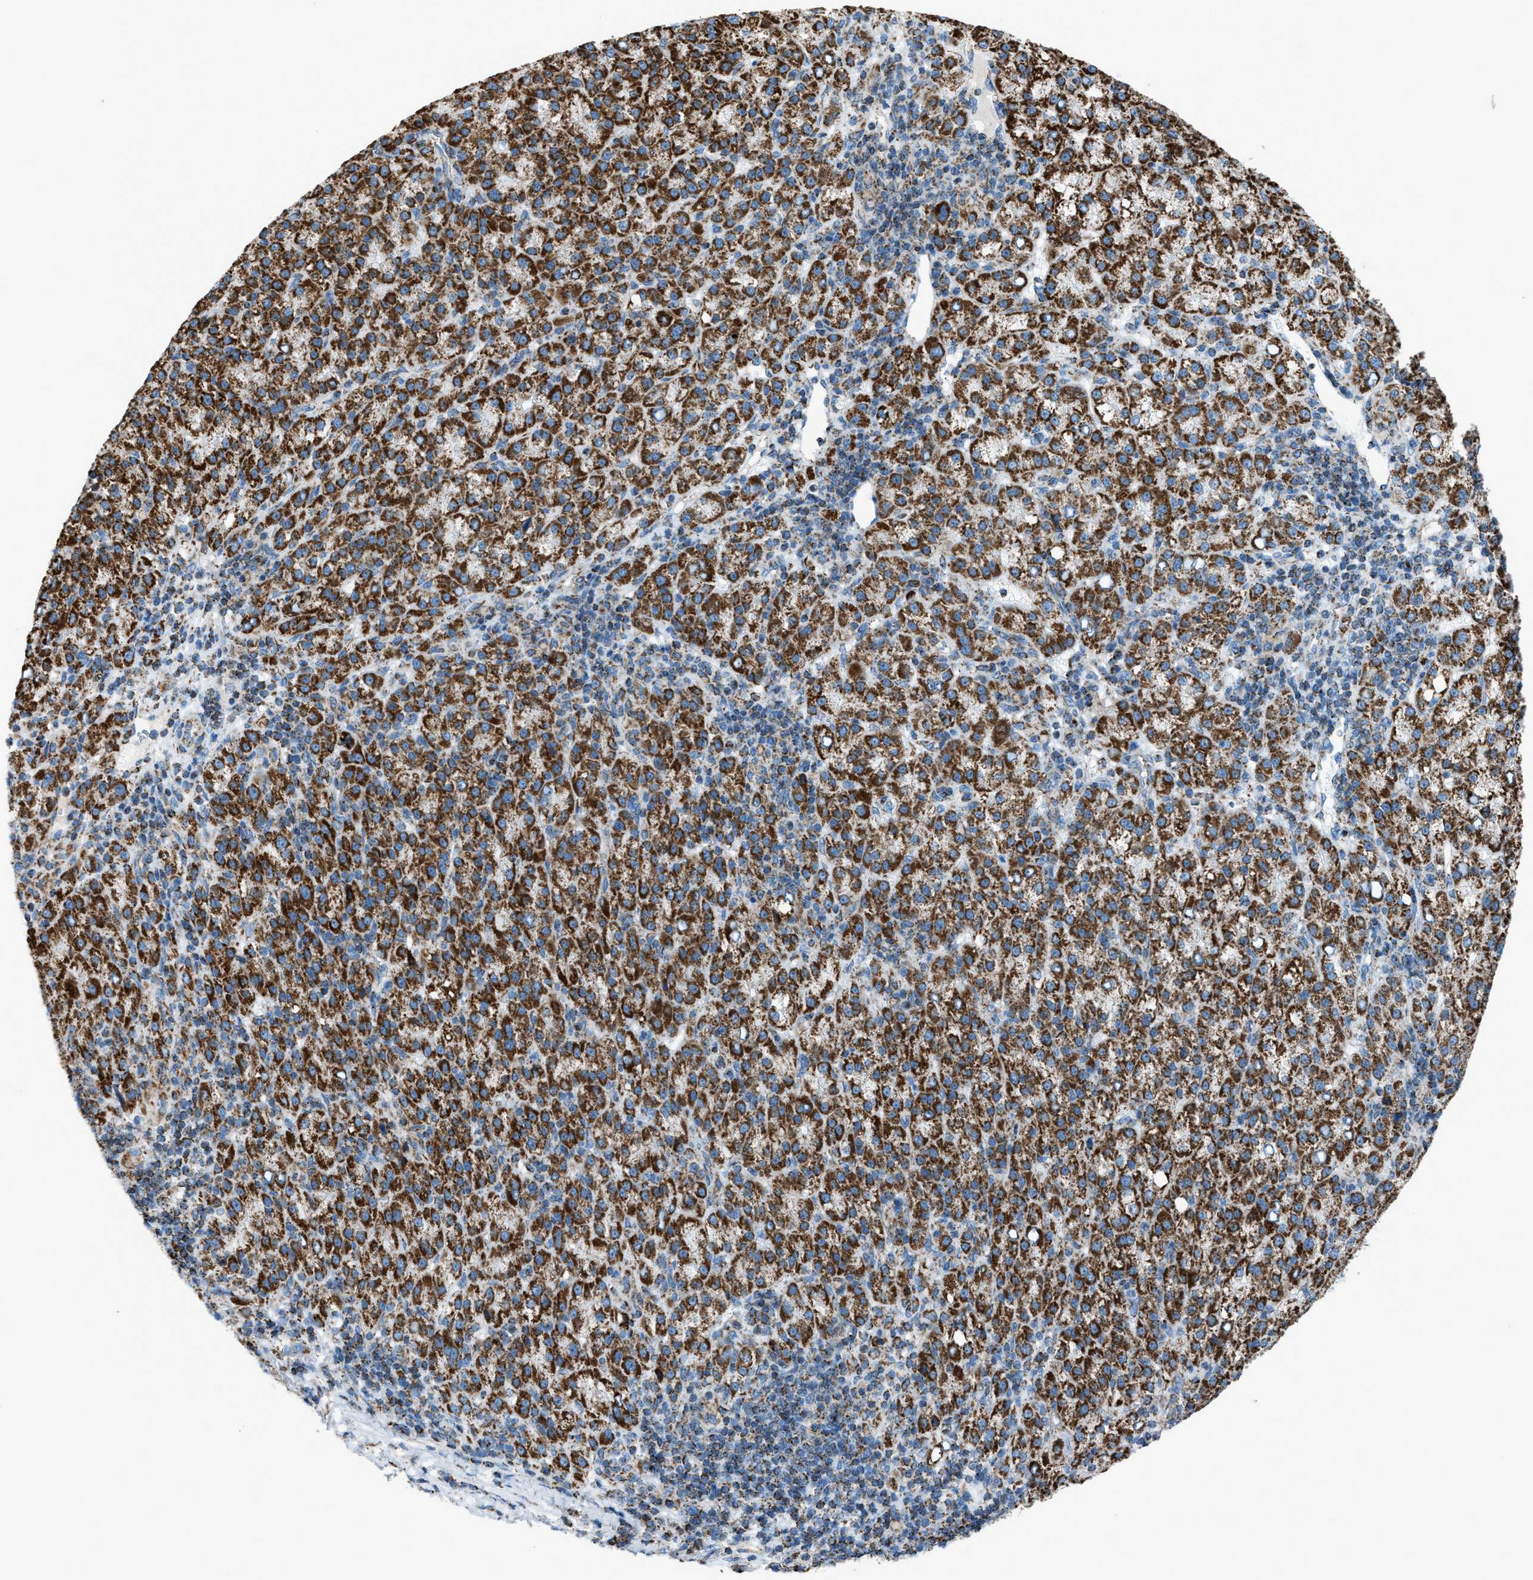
{"staining": {"intensity": "strong", "quantity": ">75%", "location": "cytoplasmic/membranous"}, "tissue": "liver cancer", "cell_type": "Tumor cells", "image_type": "cancer", "snomed": [{"axis": "morphology", "description": "Carcinoma, Hepatocellular, NOS"}, {"axis": "topography", "description": "Liver"}], "caption": "Liver cancer stained for a protein (brown) demonstrates strong cytoplasmic/membranous positive staining in about >75% of tumor cells.", "gene": "MDH2", "patient": {"sex": "female", "age": 58}}